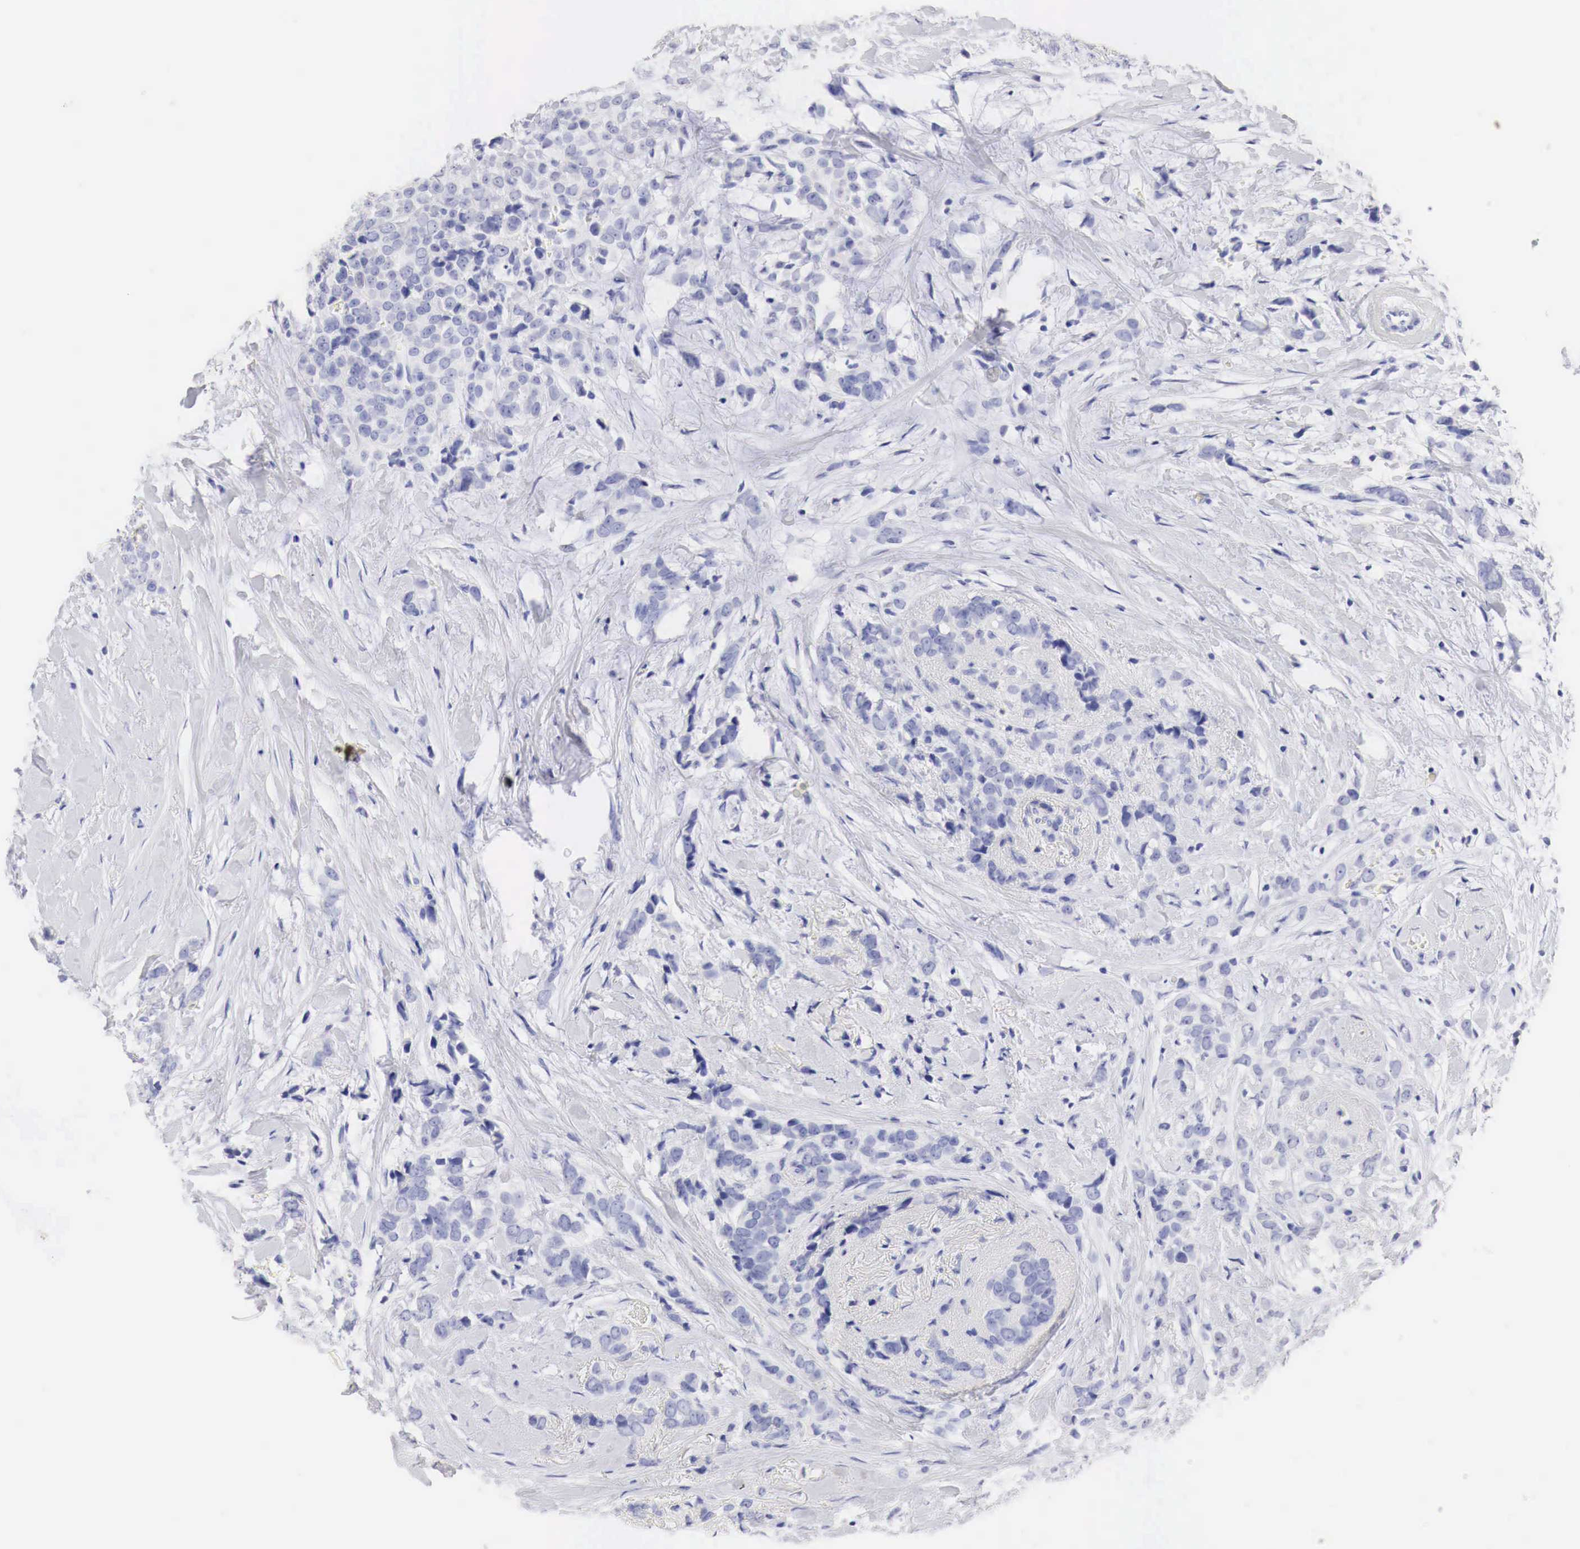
{"staining": {"intensity": "negative", "quantity": "none", "location": "none"}, "tissue": "breast cancer", "cell_type": "Tumor cells", "image_type": "cancer", "snomed": [{"axis": "morphology", "description": "Lobular carcinoma"}, {"axis": "topography", "description": "Breast"}], "caption": "Tumor cells are negative for protein expression in human breast cancer.", "gene": "TYR", "patient": {"sex": "female", "age": 57}}